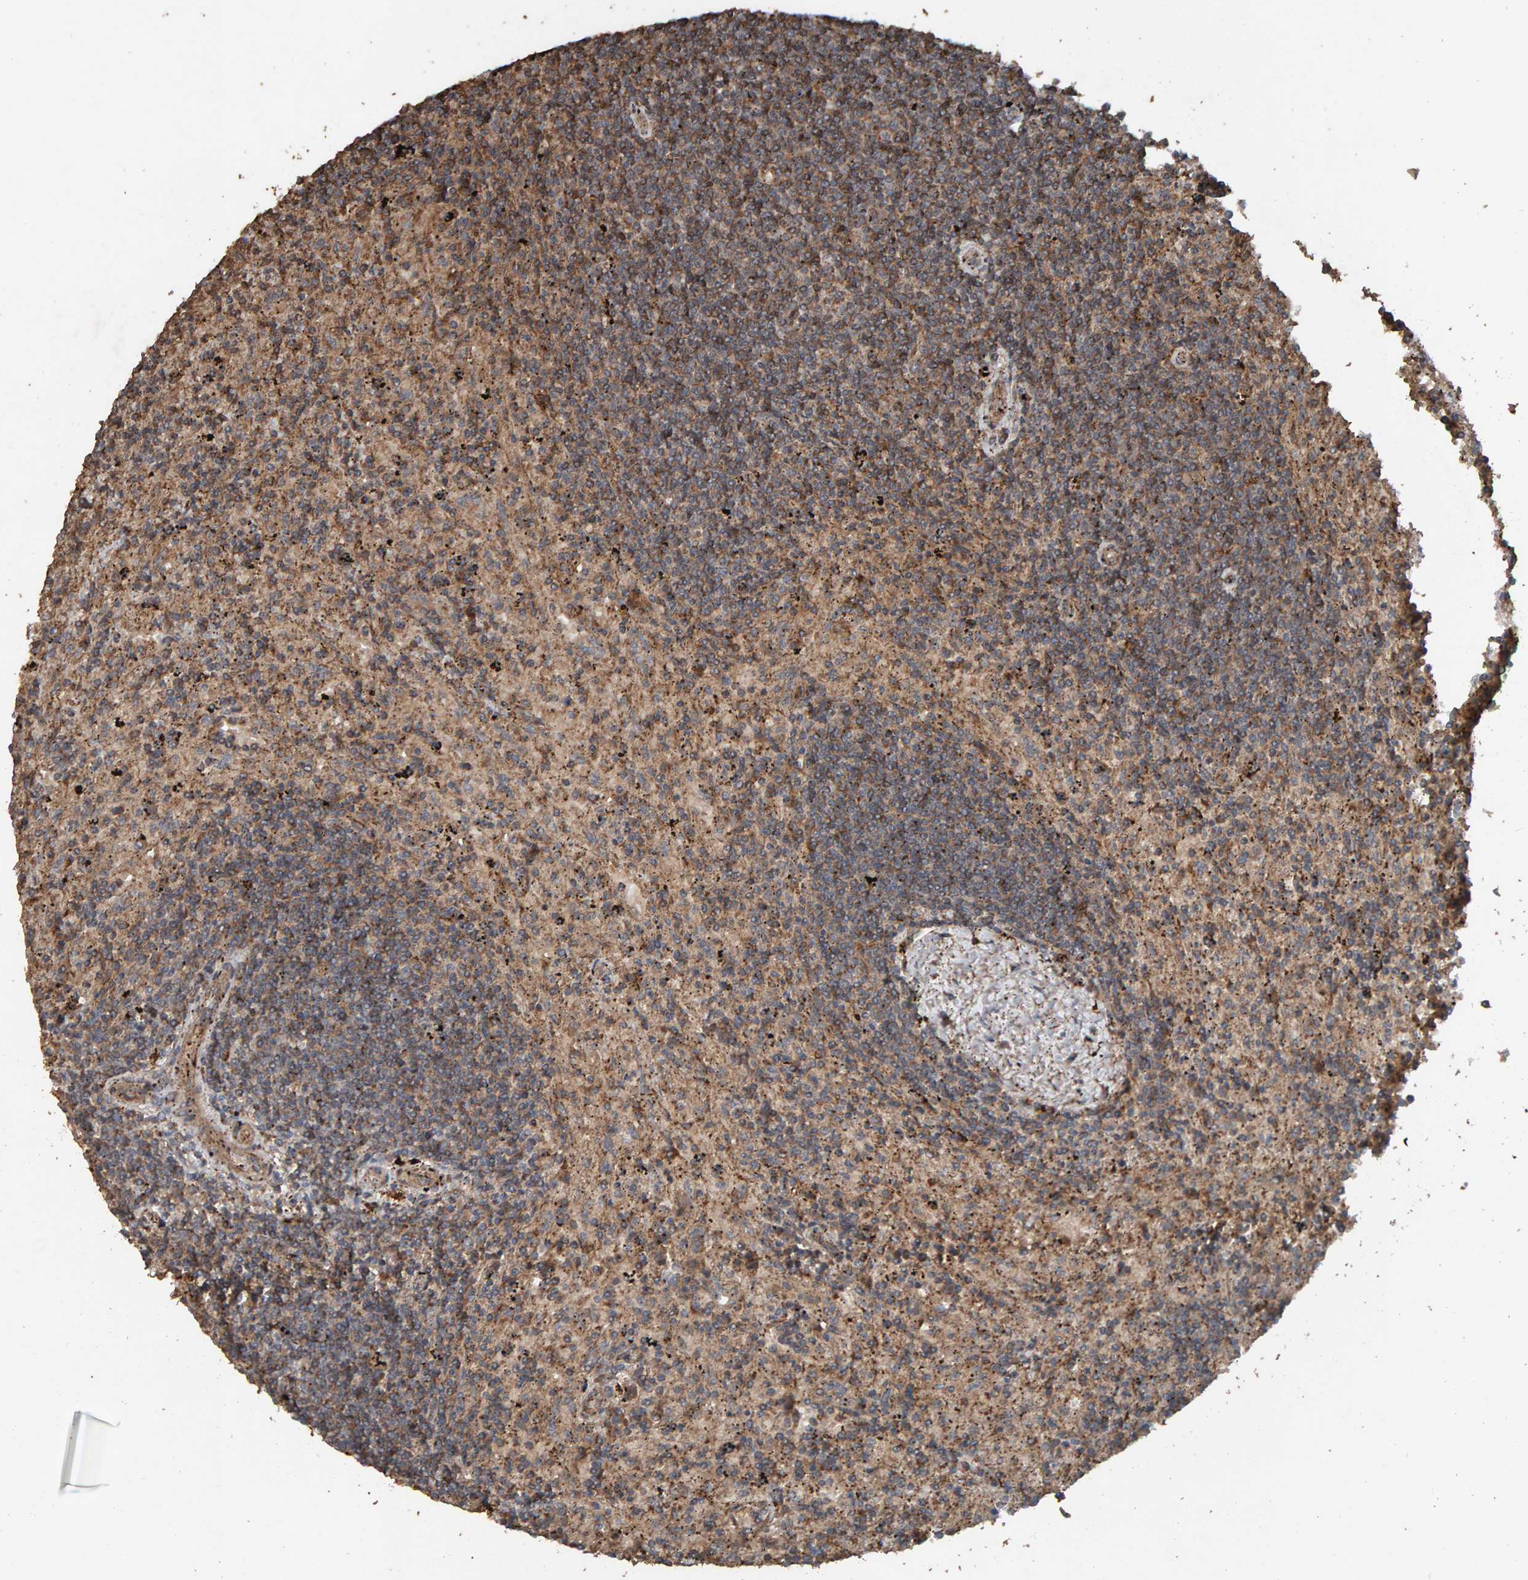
{"staining": {"intensity": "weak", "quantity": ">75%", "location": "cytoplasmic/membranous"}, "tissue": "lymphoma", "cell_type": "Tumor cells", "image_type": "cancer", "snomed": [{"axis": "morphology", "description": "Malignant lymphoma, non-Hodgkin's type, Low grade"}, {"axis": "topography", "description": "Spleen"}], "caption": "Immunohistochemical staining of human low-grade malignant lymphoma, non-Hodgkin's type reveals low levels of weak cytoplasmic/membranous protein staining in approximately >75% of tumor cells.", "gene": "DUS1L", "patient": {"sex": "male", "age": 76}}